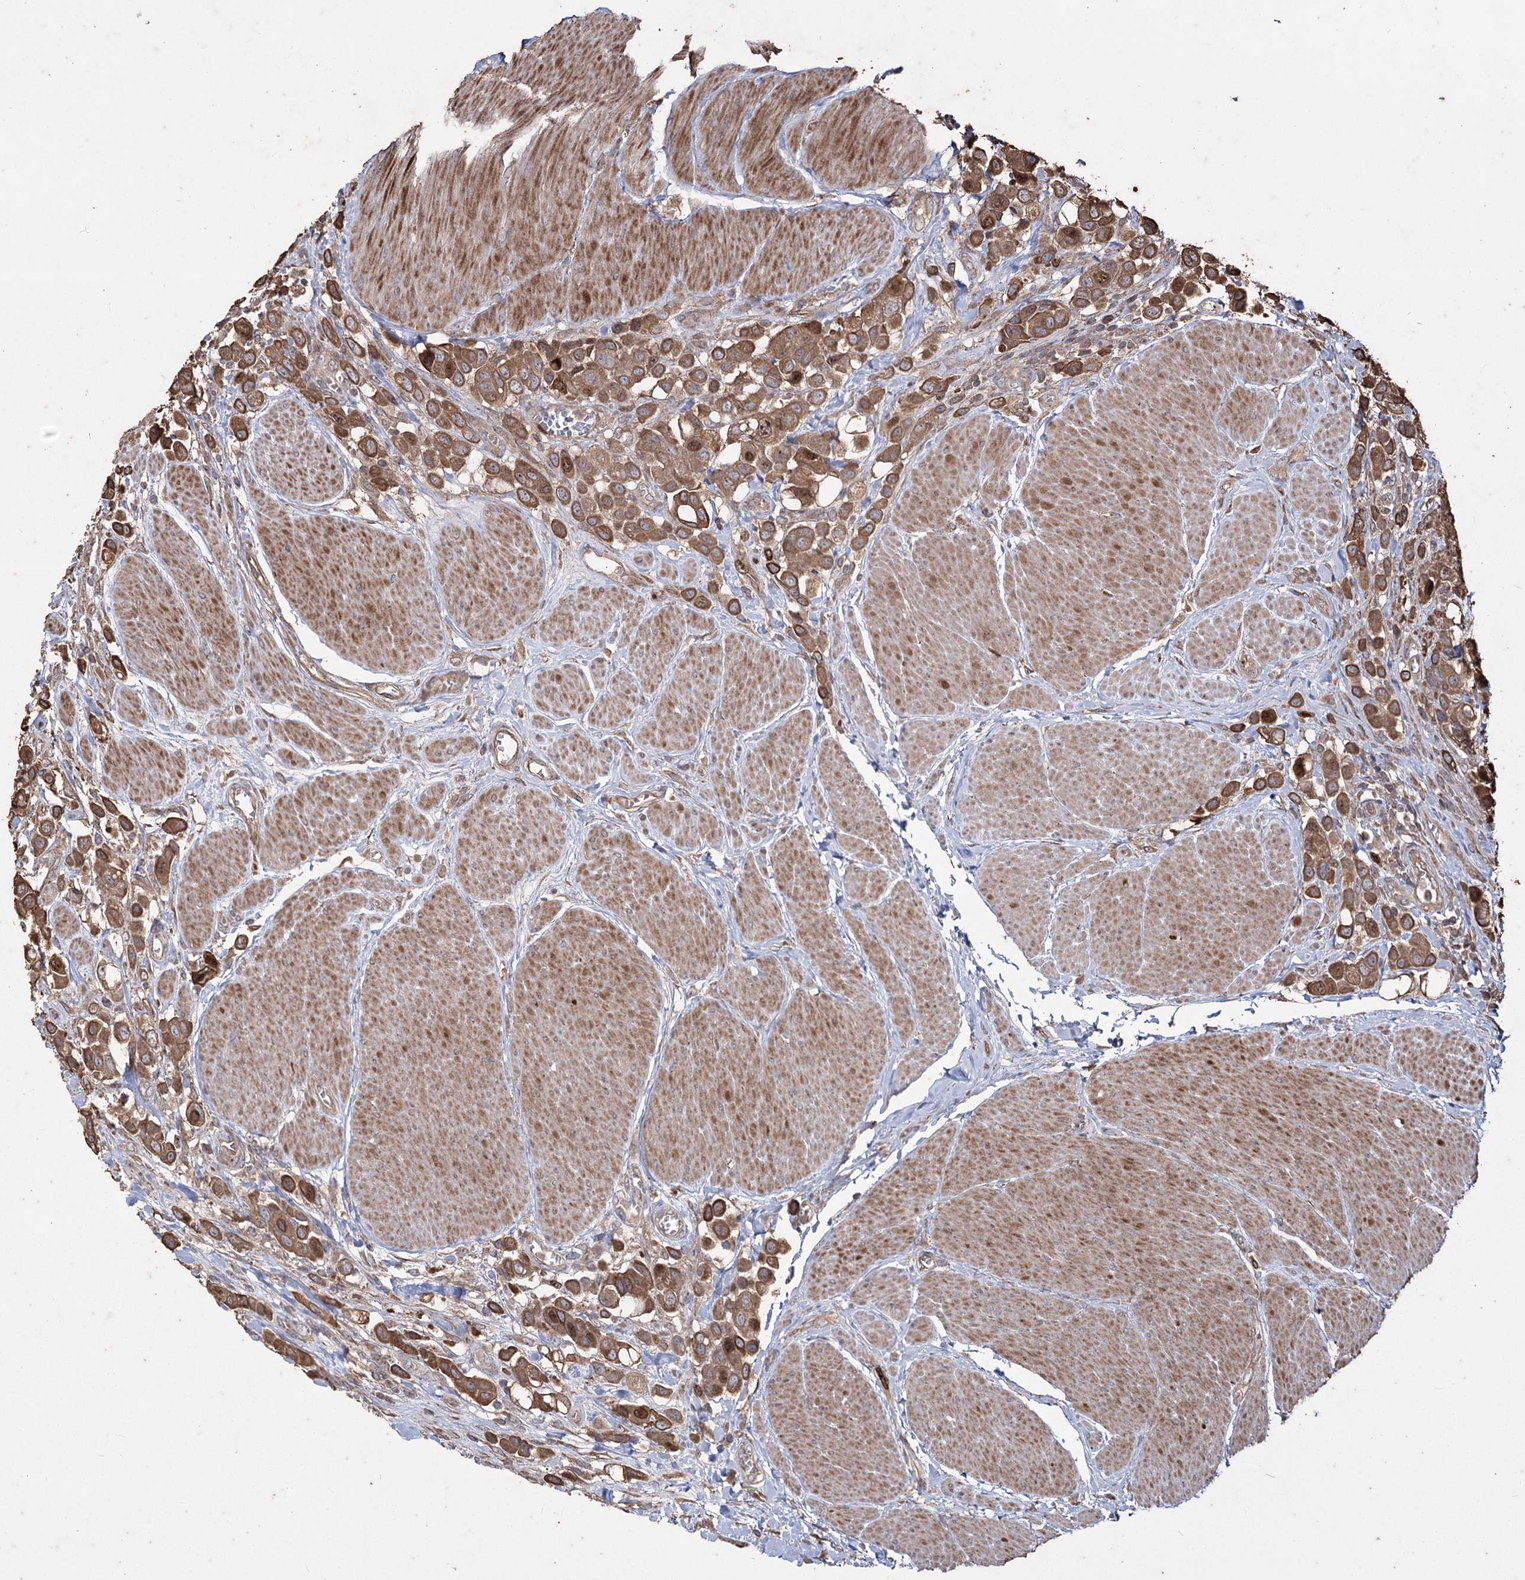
{"staining": {"intensity": "moderate", "quantity": ">75%", "location": "cytoplasmic/membranous"}, "tissue": "urothelial cancer", "cell_type": "Tumor cells", "image_type": "cancer", "snomed": [{"axis": "morphology", "description": "Urothelial carcinoma, High grade"}, {"axis": "topography", "description": "Urinary bladder"}], "caption": "There is medium levels of moderate cytoplasmic/membranous positivity in tumor cells of urothelial carcinoma (high-grade), as demonstrated by immunohistochemical staining (brown color).", "gene": "PRC1", "patient": {"sex": "male", "age": 50}}